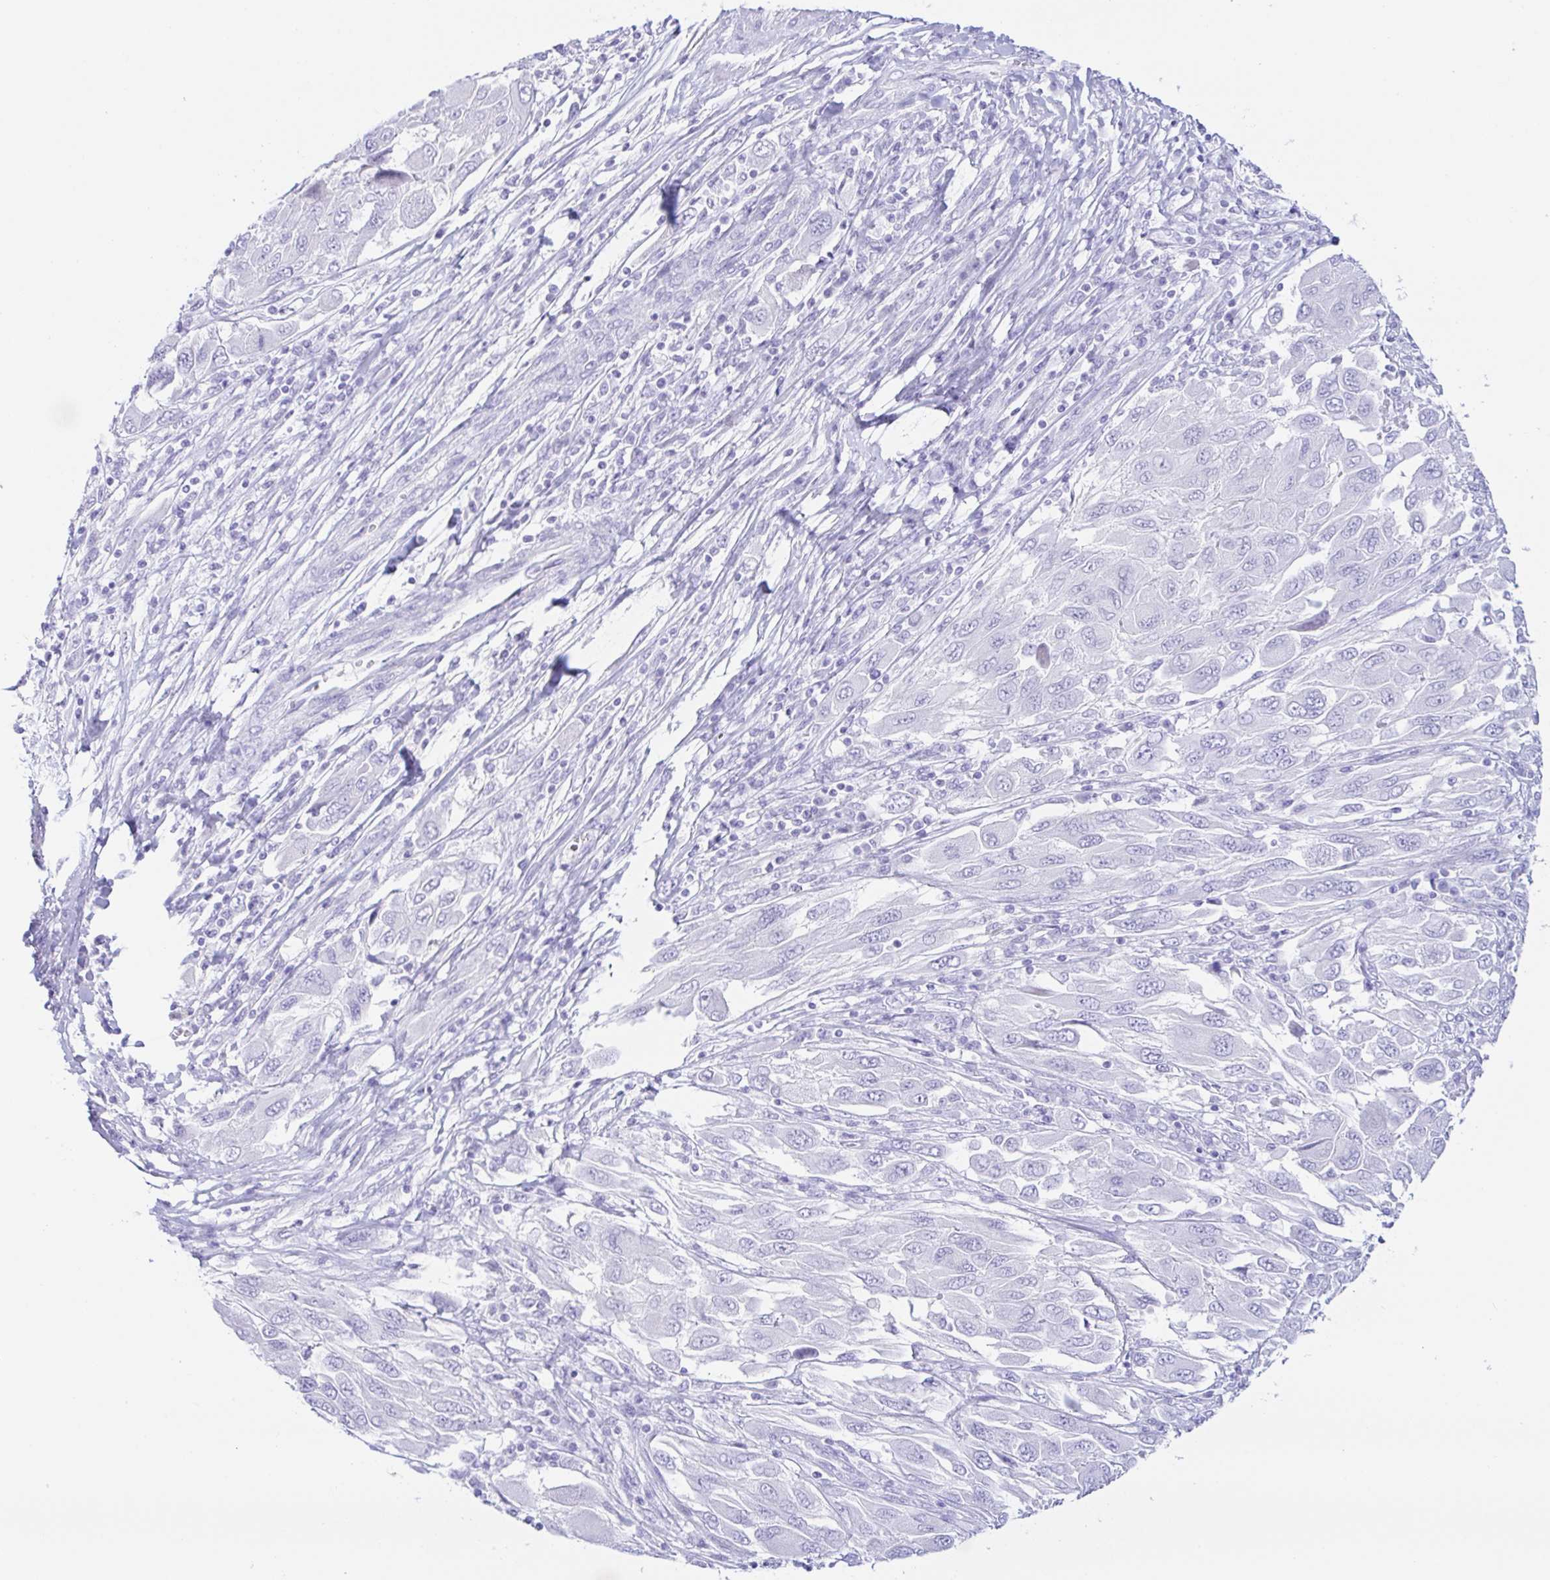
{"staining": {"intensity": "negative", "quantity": "none", "location": "none"}, "tissue": "melanoma", "cell_type": "Tumor cells", "image_type": "cancer", "snomed": [{"axis": "morphology", "description": "Malignant melanoma, NOS"}, {"axis": "topography", "description": "Skin"}], "caption": "IHC image of neoplastic tissue: human malignant melanoma stained with DAB (3,3'-diaminobenzidine) displays no significant protein positivity in tumor cells.", "gene": "PAX8", "patient": {"sex": "female", "age": 91}}